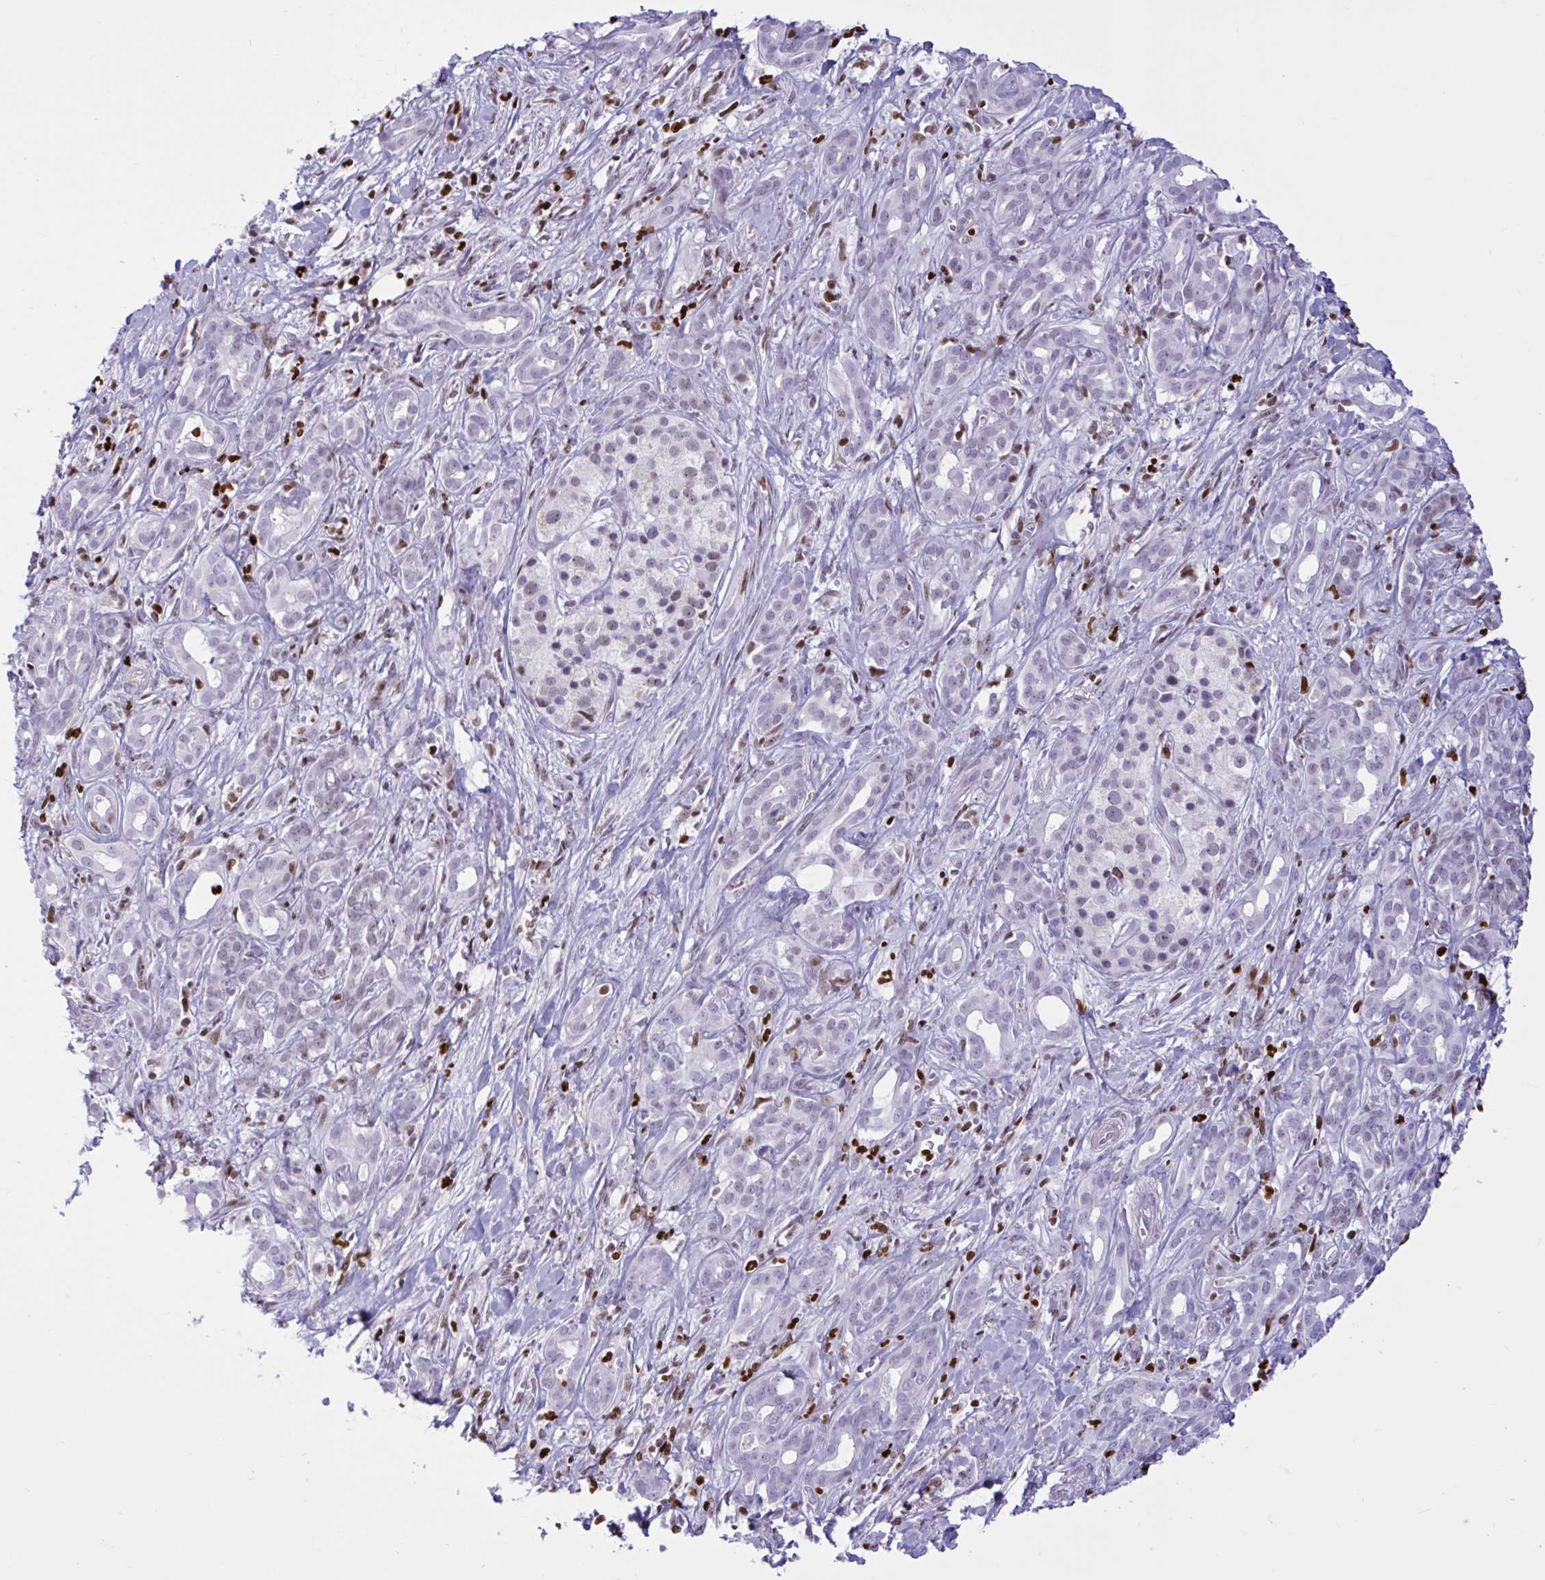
{"staining": {"intensity": "negative", "quantity": "none", "location": "none"}, "tissue": "pancreatic cancer", "cell_type": "Tumor cells", "image_type": "cancer", "snomed": [{"axis": "morphology", "description": "Adenocarcinoma, NOS"}, {"axis": "topography", "description": "Pancreas"}], "caption": "This is an immunohistochemistry micrograph of human pancreatic cancer (adenocarcinoma). There is no positivity in tumor cells.", "gene": "HMGB2", "patient": {"sex": "male", "age": 61}}